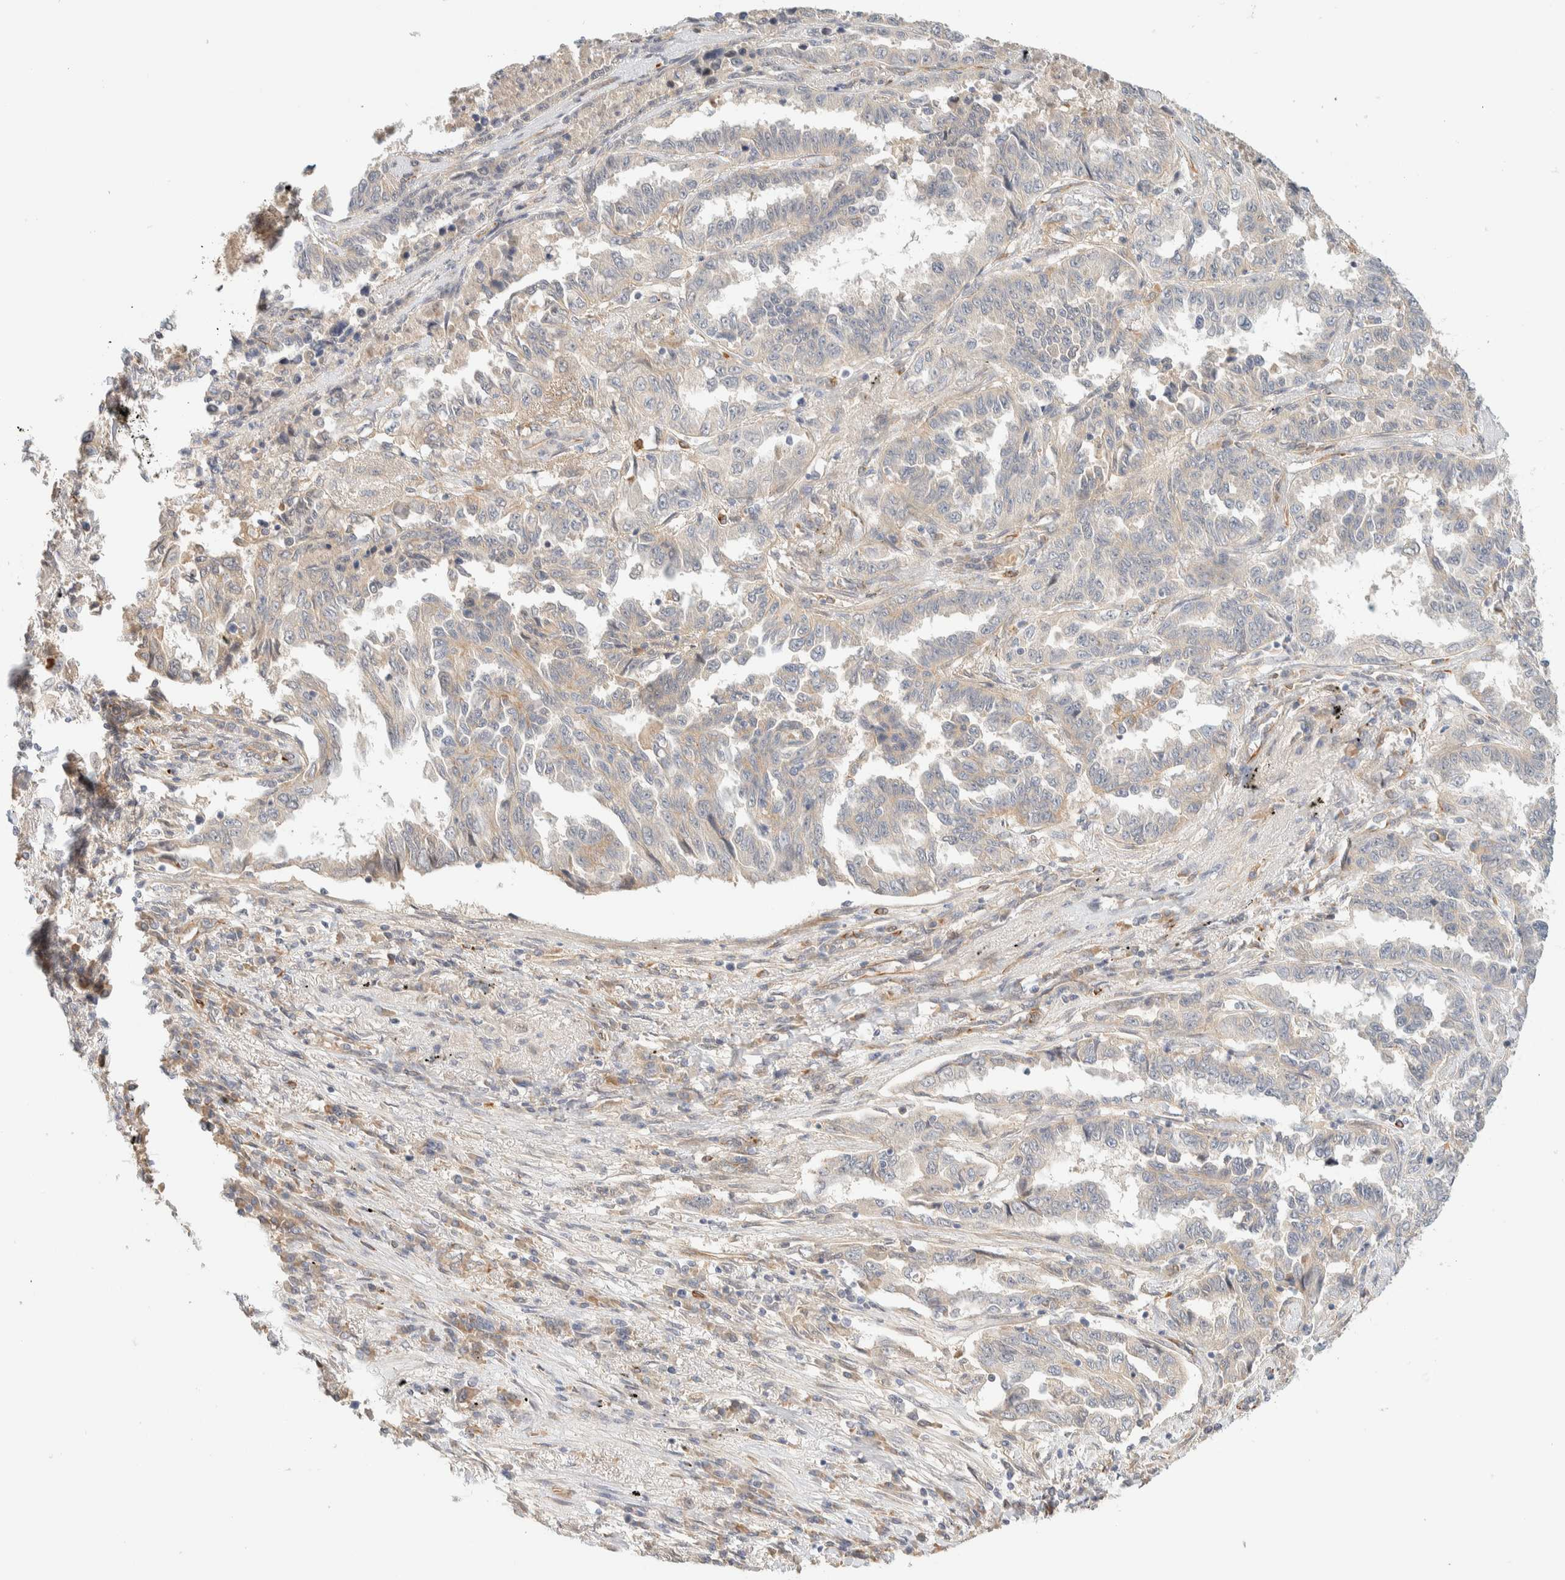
{"staining": {"intensity": "weak", "quantity": "<25%", "location": "cytoplasmic/membranous"}, "tissue": "lung cancer", "cell_type": "Tumor cells", "image_type": "cancer", "snomed": [{"axis": "morphology", "description": "Adenocarcinoma, NOS"}, {"axis": "topography", "description": "Lung"}], "caption": "A micrograph of lung adenocarcinoma stained for a protein shows no brown staining in tumor cells. Brightfield microscopy of immunohistochemistry stained with DAB (brown) and hematoxylin (blue), captured at high magnification.", "gene": "FAT1", "patient": {"sex": "female", "age": 51}}